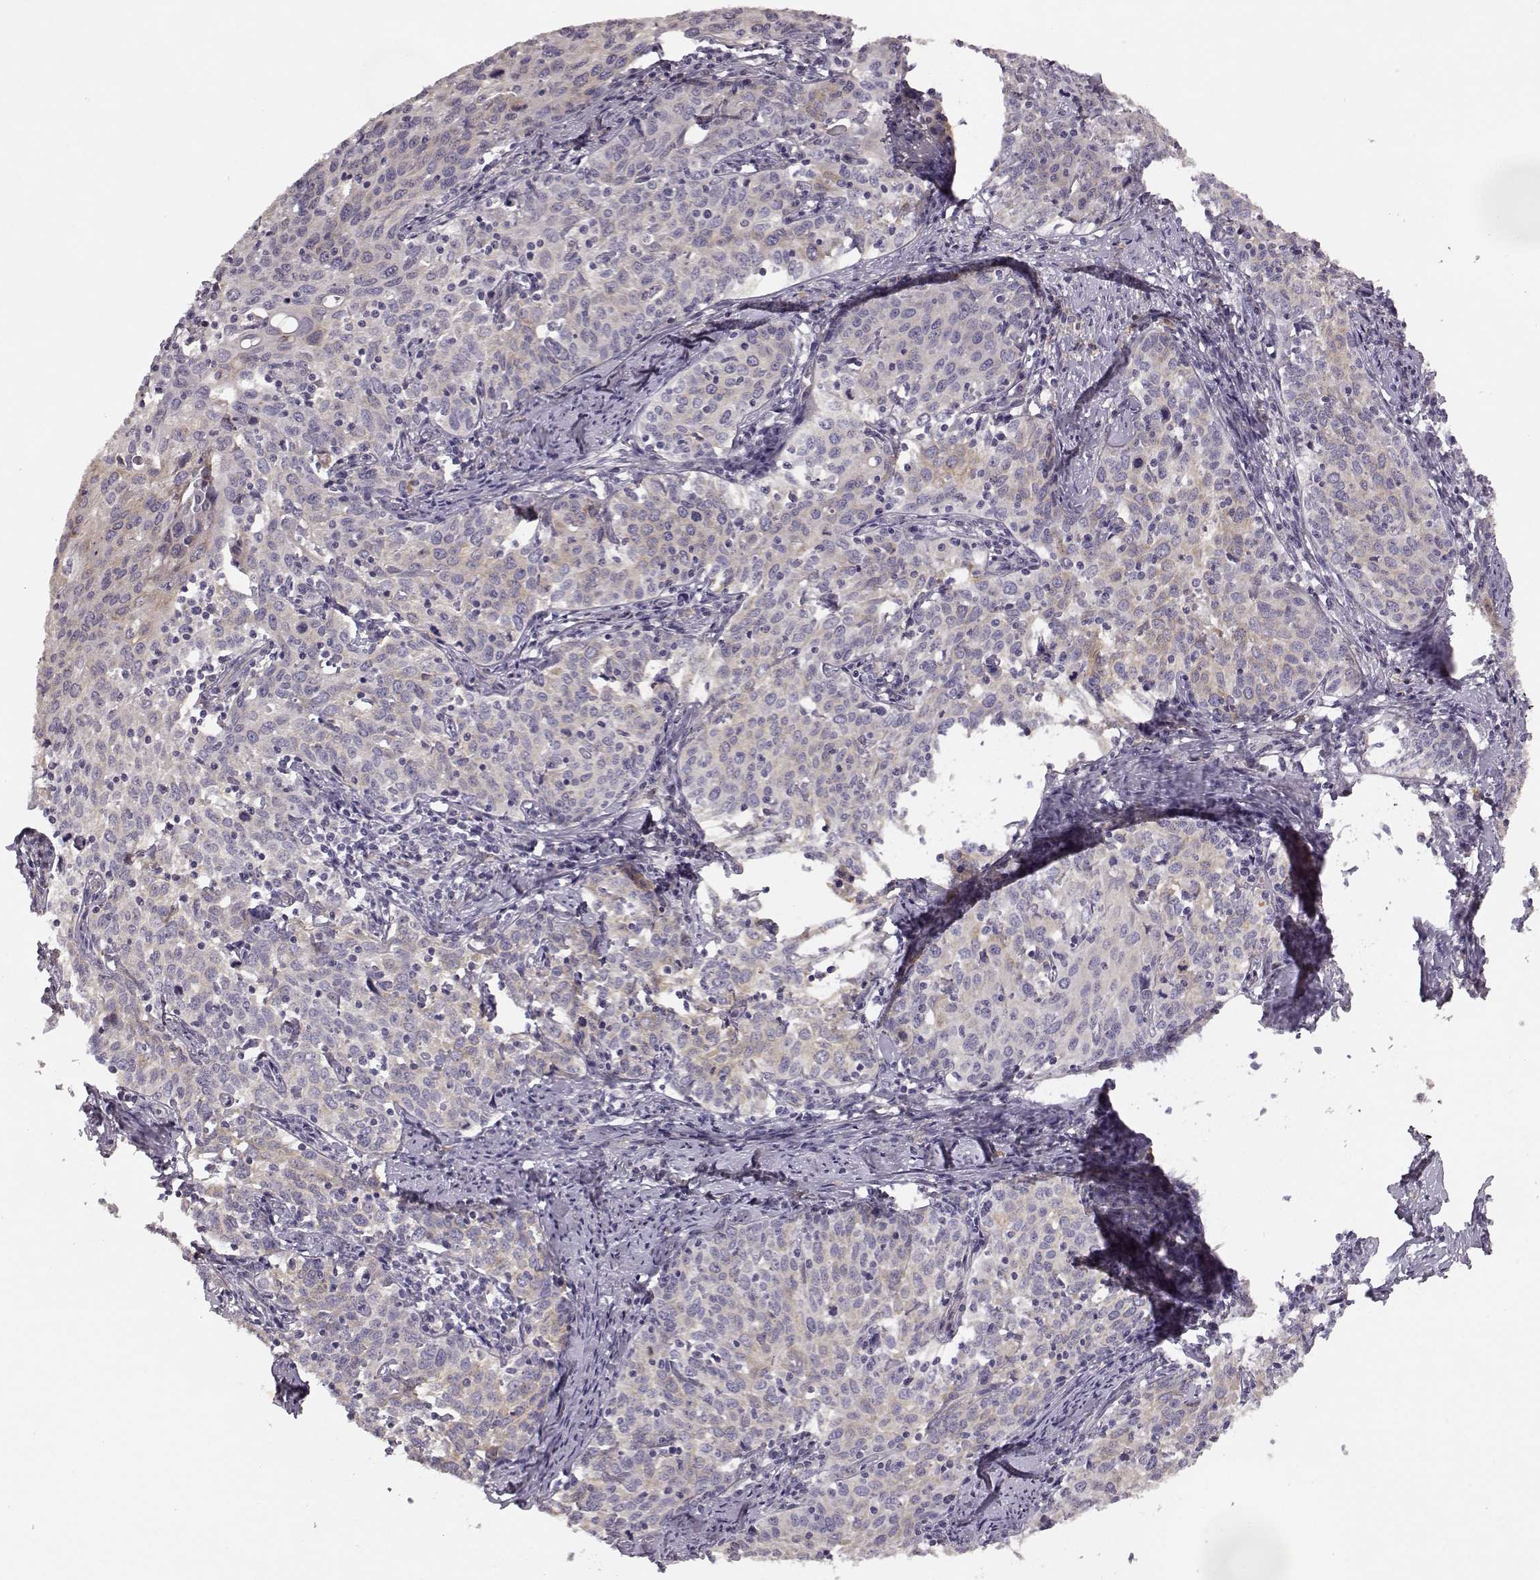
{"staining": {"intensity": "weak", "quantity": "25%-75%", "location": "cytoplasmic/membranous"}, "tissue": "cervical cancer", "cell_type": "Tumor cells", "image_type": "cancer", "snomed": [{"axis": "morphology", "description": "Squamous cell carcinoma, NOS"}, {"axis": "topography", "description": "Cervix"}], "caption": "Cervical cancer (squamous cell carcinoma) tissue exhibits weak cytoplasmic/membranous expression in approximately 25%-75% of tumor cells, visualized by immunohistochemistry. Nuclei are stained in blue.", "gene": "GHR", "patient": {"sex": "female", "age": 62}}